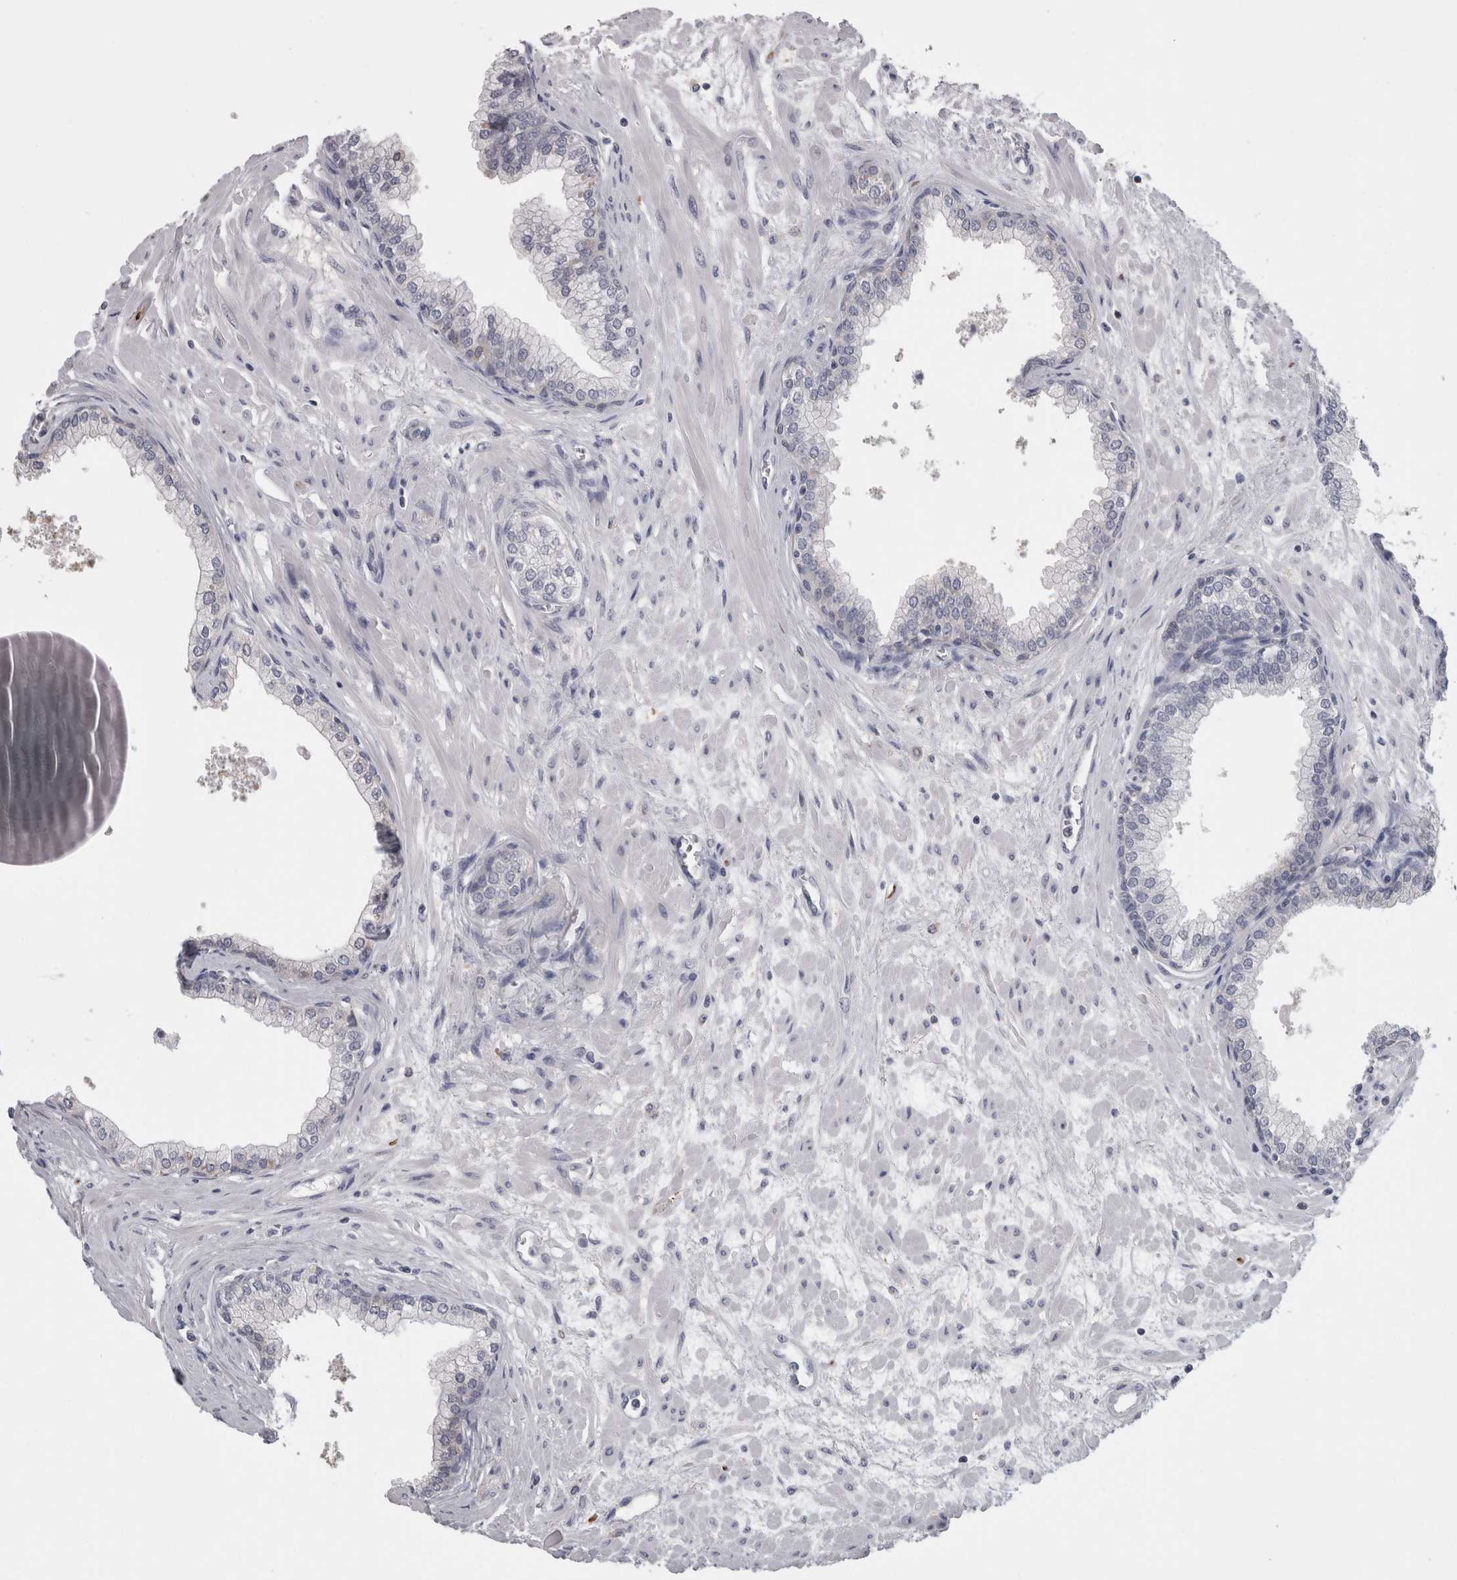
{"staining": {"intensity": "moderate", "quantity": "<25%", "location": "cytoplasmic/membranous"}, "tissue": "prostate", "cell_type": "Glandular cells", "image_type": "normal", "snomed": [{"axis": "morphology", "description": "Normal tissue, NOS"}, {"axis": "morphology", "description": "Urothelial carcinoma, Low grade"}, {"axis": "topography", "description": "Urinary bladder"}, {"axis": "topography", "description": "Prostate"}], "caption": "IHC histopathology image of benign prostate: prostate stained using immunohistochemistry exhibits low levels of moderate protein expression localized specifically in the cytoplasmic/membranous of glandular cells, appearing as a cytoplasmic/membranous brown color.", "gene": "TCAP", "patient": {"sex": "male", "age": 60}}